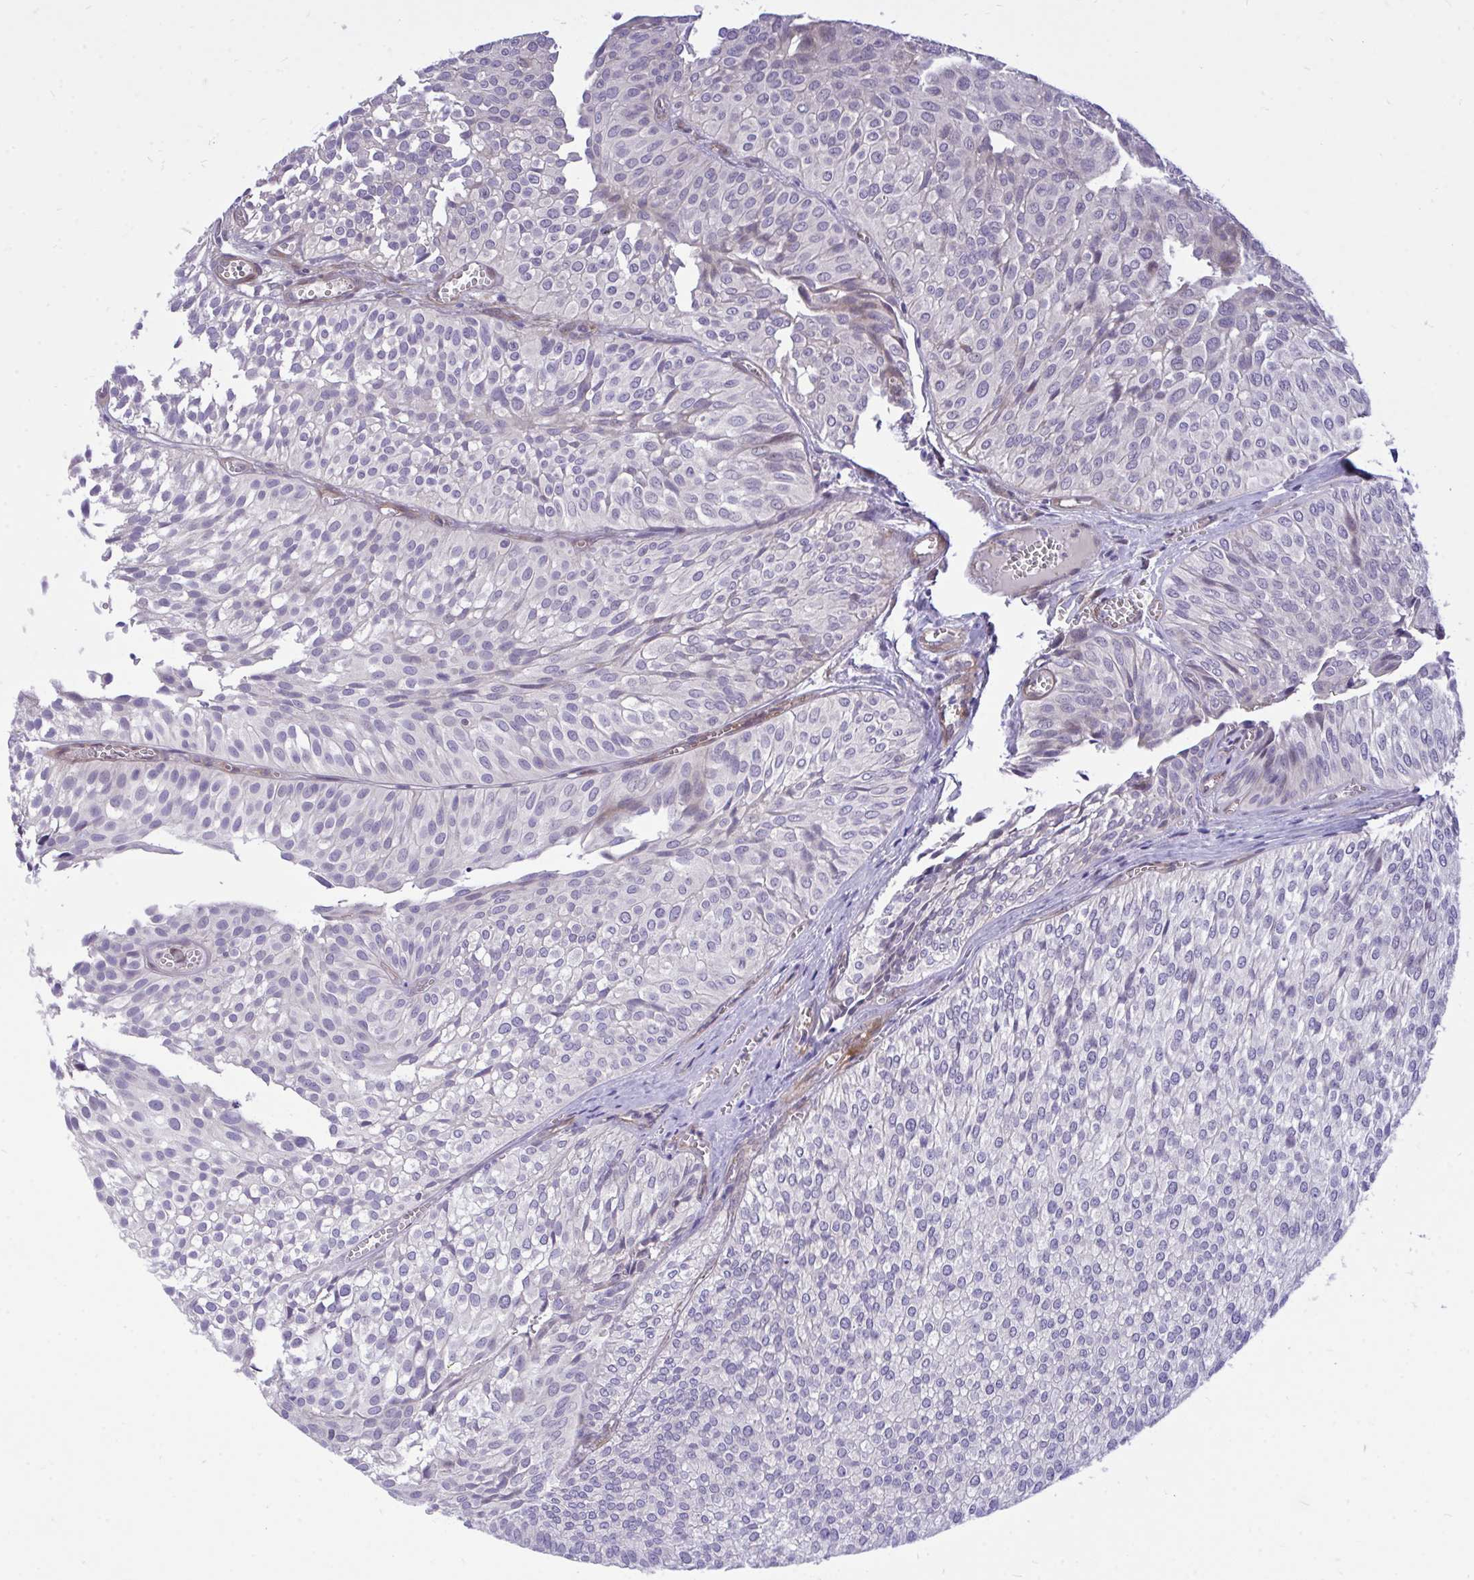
{"staining": {"intensity": "negative", "quantity": "none", "location": "none"}, "tissue": "urothelial cancer", "cell_type": "Tumor cells", "image_type": "cancer", "snomed": [{"axis": "morphology", "description": "Urothelial carcinoma, Low grade"}, {"axis": "topography", "description": "Urinary bladder"}], "caption": "Image shows no significant protein staining in tumor cells of urothelial carcinoma (low-grade).", "gene": "HMBOX1", "patient": {"sex": "male", "age": 91}}